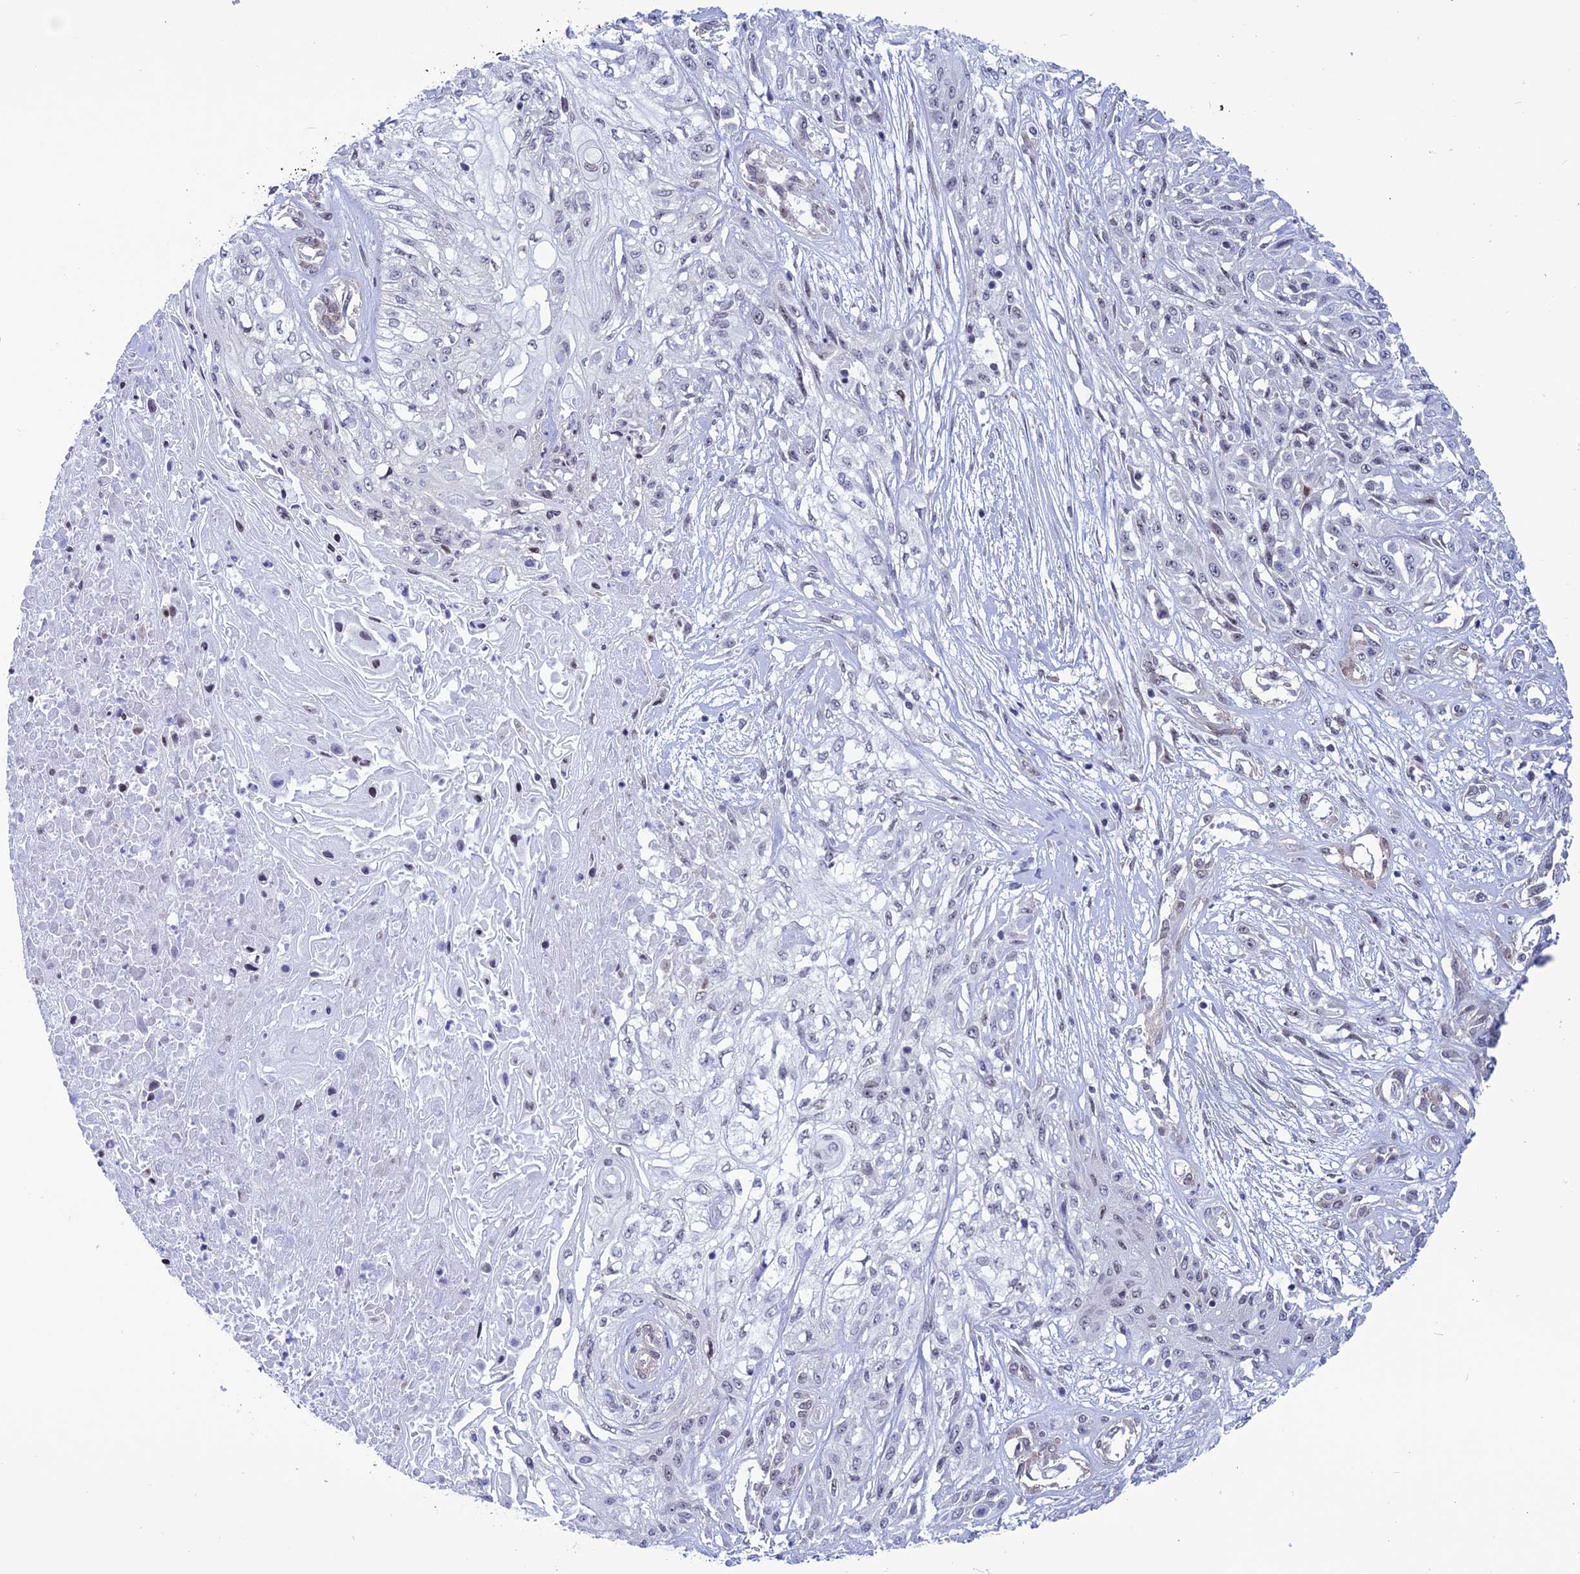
{"staining": {"intensity": "weak", "quantity": "<25%", "location": "nuclear"}, "tissue": "skin cancer", "cell_type": "Tumor cells", "image_type": "cancer", "snomed": [{"axis": "morphology", "description": "Squamous cell carcinoma, NOS"}, {"axis": "morphology", "description": "Squamous cell carcinoma, metastatic, NOS"}, {"axis": "topography", "description": "Skin"}, {"axis": "topography", "description": "Lymph node"}], "caption": "Immunohistochemical staining of human skin cancer (squamous cell carcinoma) exhibits no significant staining in tumor cells.", "gene": "U2AF1", "patient": {"sex": "male", "age": 75}}